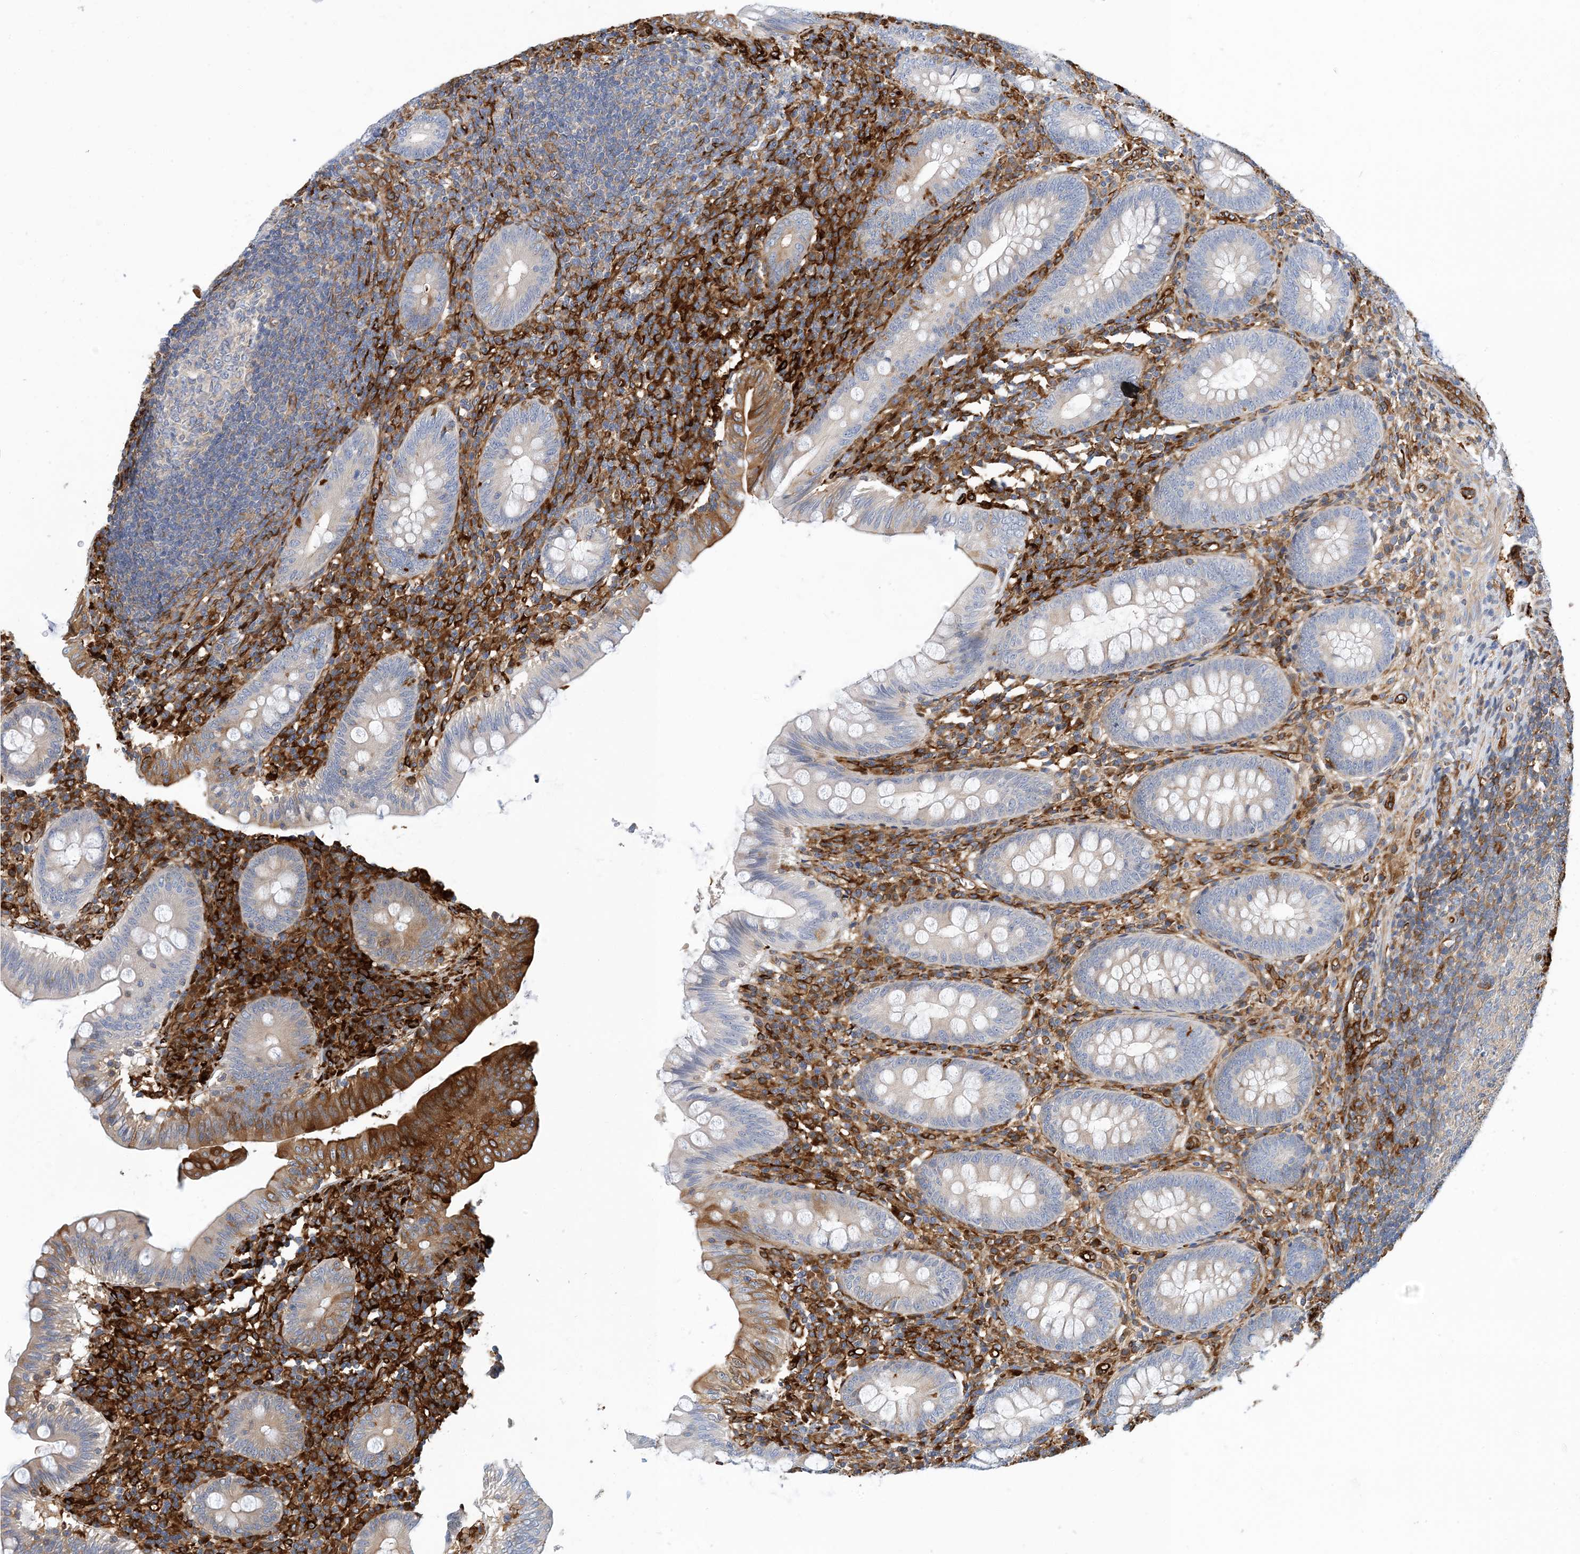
{"staining": {"intensity": "moderate", "quantity": "<25%", "location": "cytoplasmic/membranous"}, "tissue": "appendix", "cell_type": "Glandular cells", "image_type": "normal", "snomed": [{"axis": "morphology", "description": "Normal tissue, NOS"}, {"axis": "topography", "description": "Appendix"}], "caption": "Immunohistochemistry (IHC) image of normal appendix: appendix stained using immunohistochemistry shows low levels of moderate protein expression localized specifically in the cytoplasmic/membranous of glandular cells, appearing as a cytoplasmic/membranous brown color.", "gene": "PCDHA2", "patient": {"sex": "male", "age": 14}}